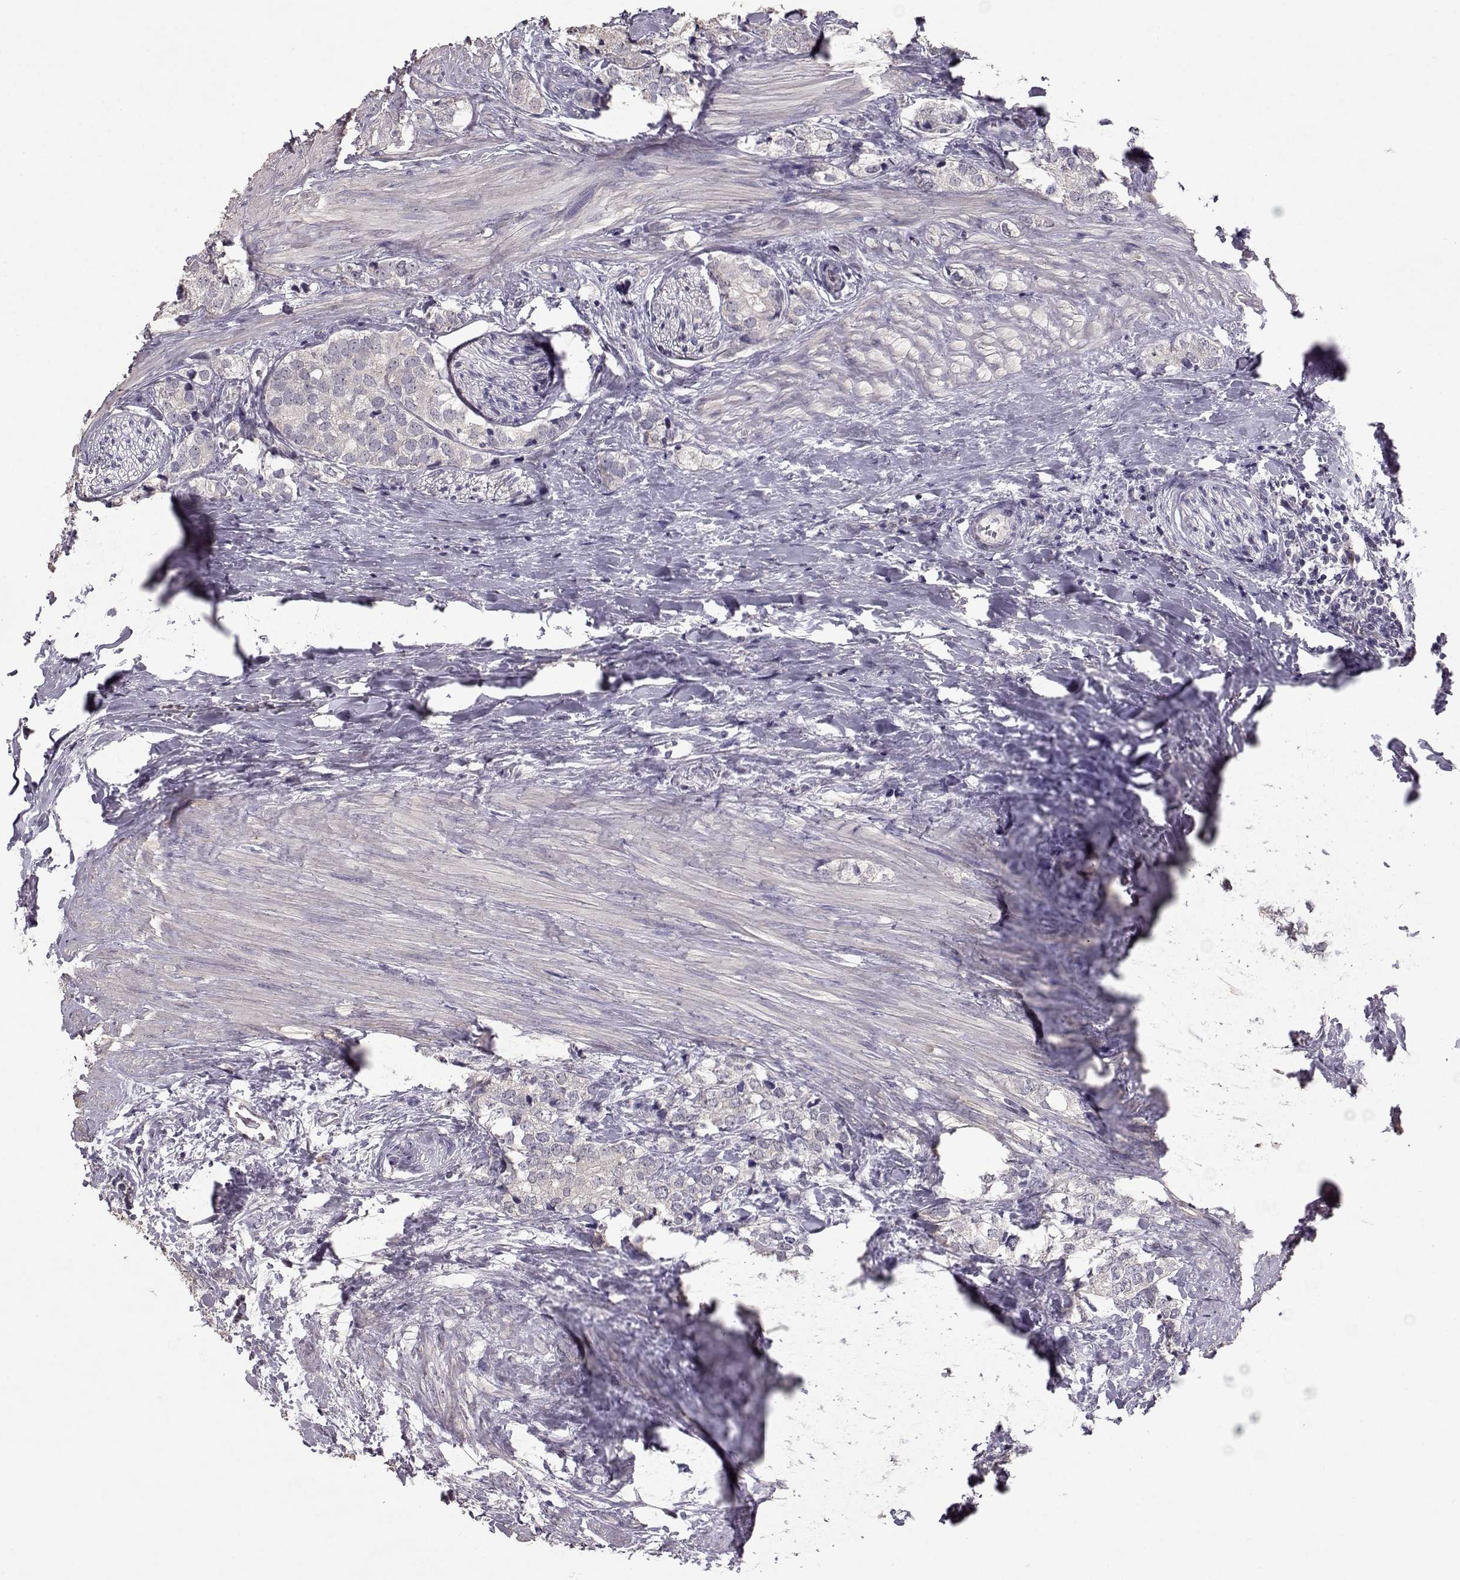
{"staining": {"intensity": "negative", "quantity": "none", "location": "none"}, "tissue": "prostate cancer", "cell_type": "Tumor cells", "image_type": "cancer", "snomed": [{"axis": "morphology", "description": "Adenocarcinoma, NOS"}, {"axis": "topography", "description": "Prostate and seminal vesicle, NOS"}], "caption": "Image shows no protein expression in tumor cells of prostate adenocarcinoma tissue. The staining is performed using DAB (3,3'-diaminobenzidine) brown chromogen with nuclei counter-stained in using hematoxylin.", "gene": "PMCH", "patient": {"sex": "male", "age": 63}}